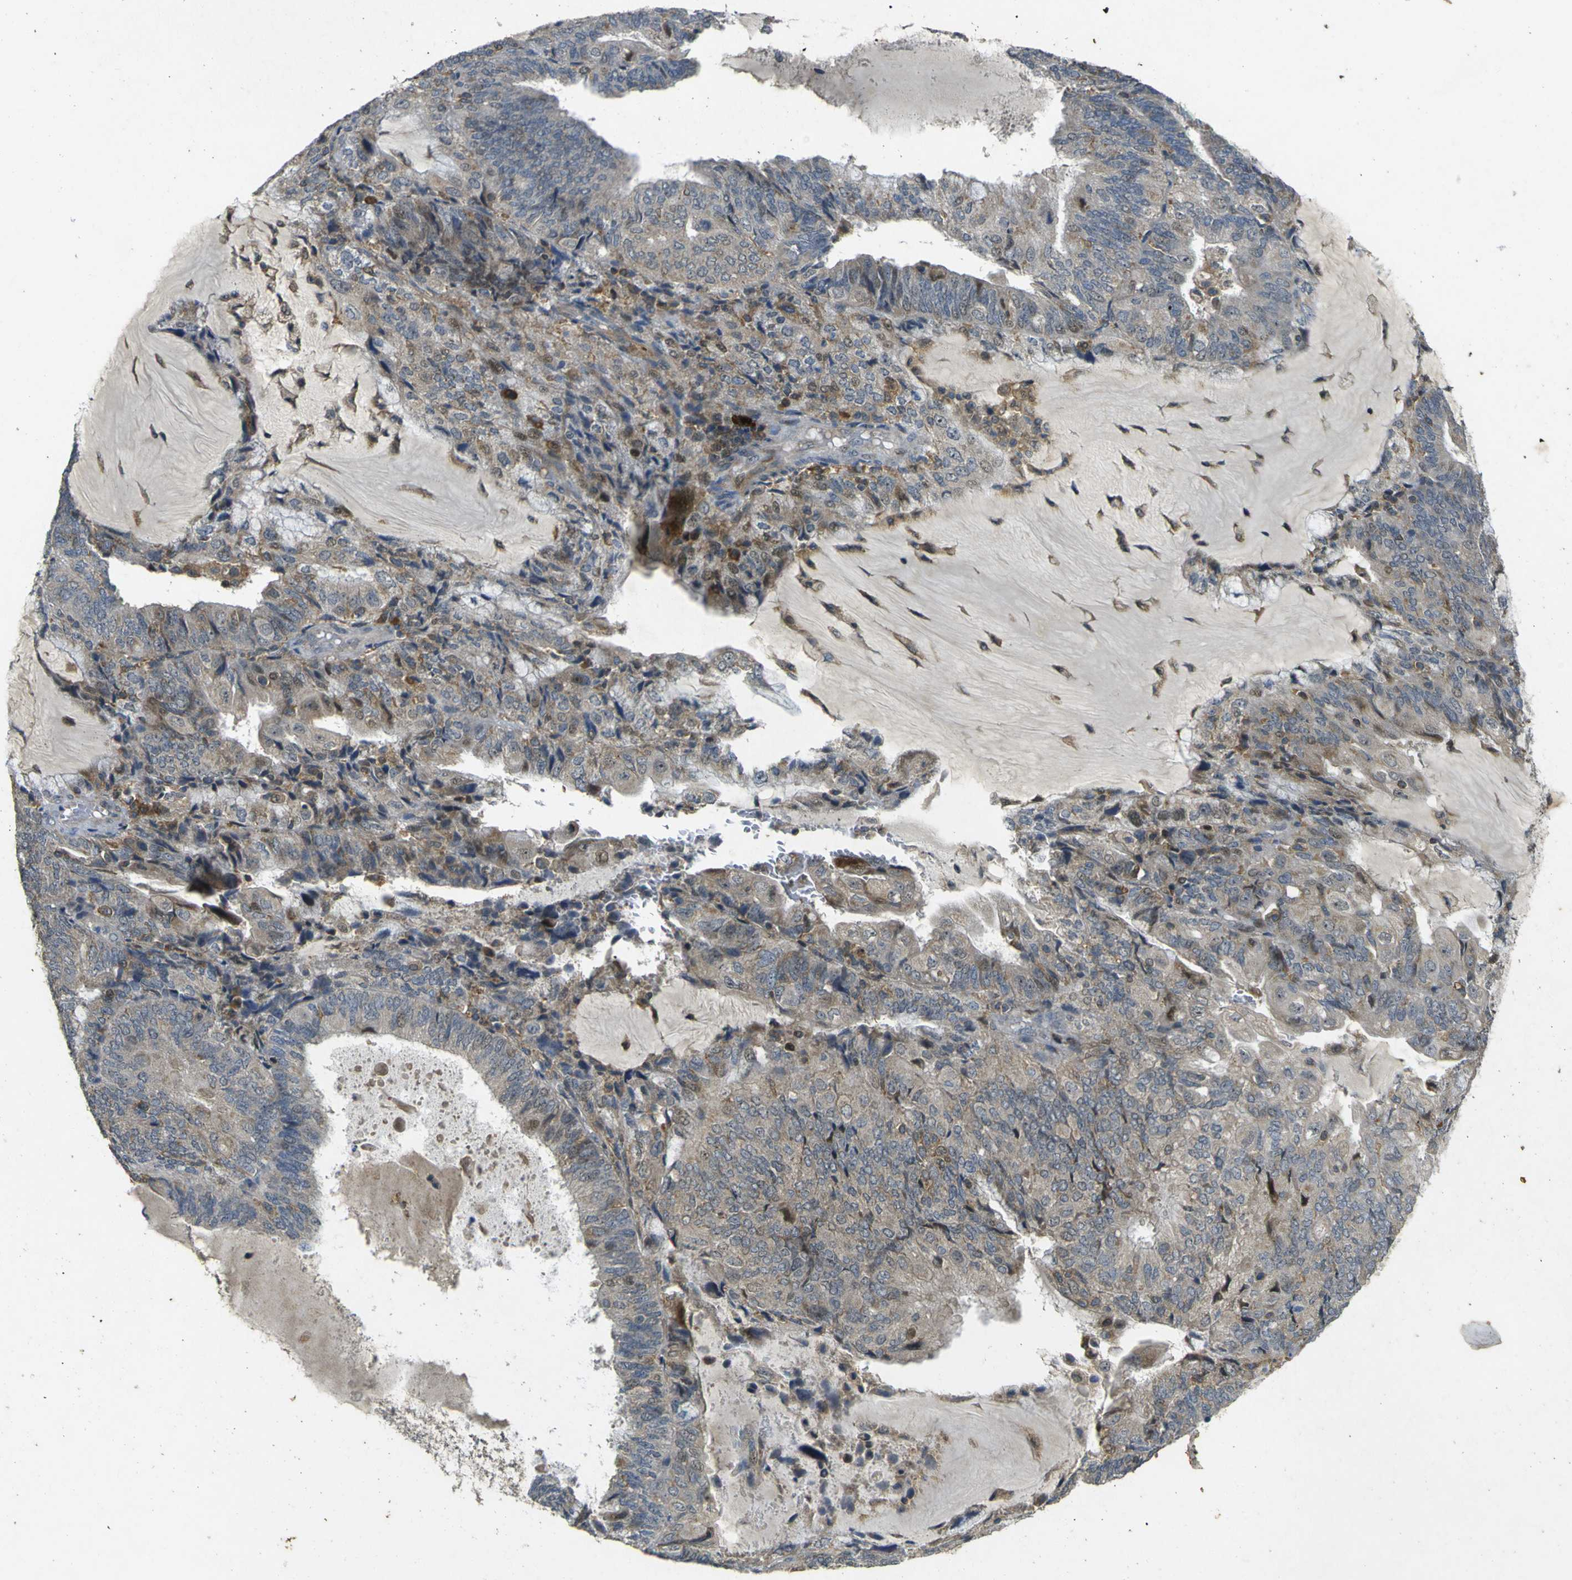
{"staining": {"intensity": "weak", "quantity": ">75%", "location": "cytoplasmic/membranous"}, "tissue": "endometrial cancer", "cell_type": "Tumor cells", "image_type": "cancer", "snomed": [{"axis": "morphology", "description": "Adenocarcinoma, NOS"}, {"axis": "topography", "description": "Endometrium"}], "caption": "This image shows adenocarcinoma (endometrial) stained with IHC to label a protein in brown. The cytoplasmic/membranous of tumor cells show weak positivity for the protein. Nuclei are counter-stained blue.", "gene": "MAGI2", "patient": {"sex": "female", "age": 81}}